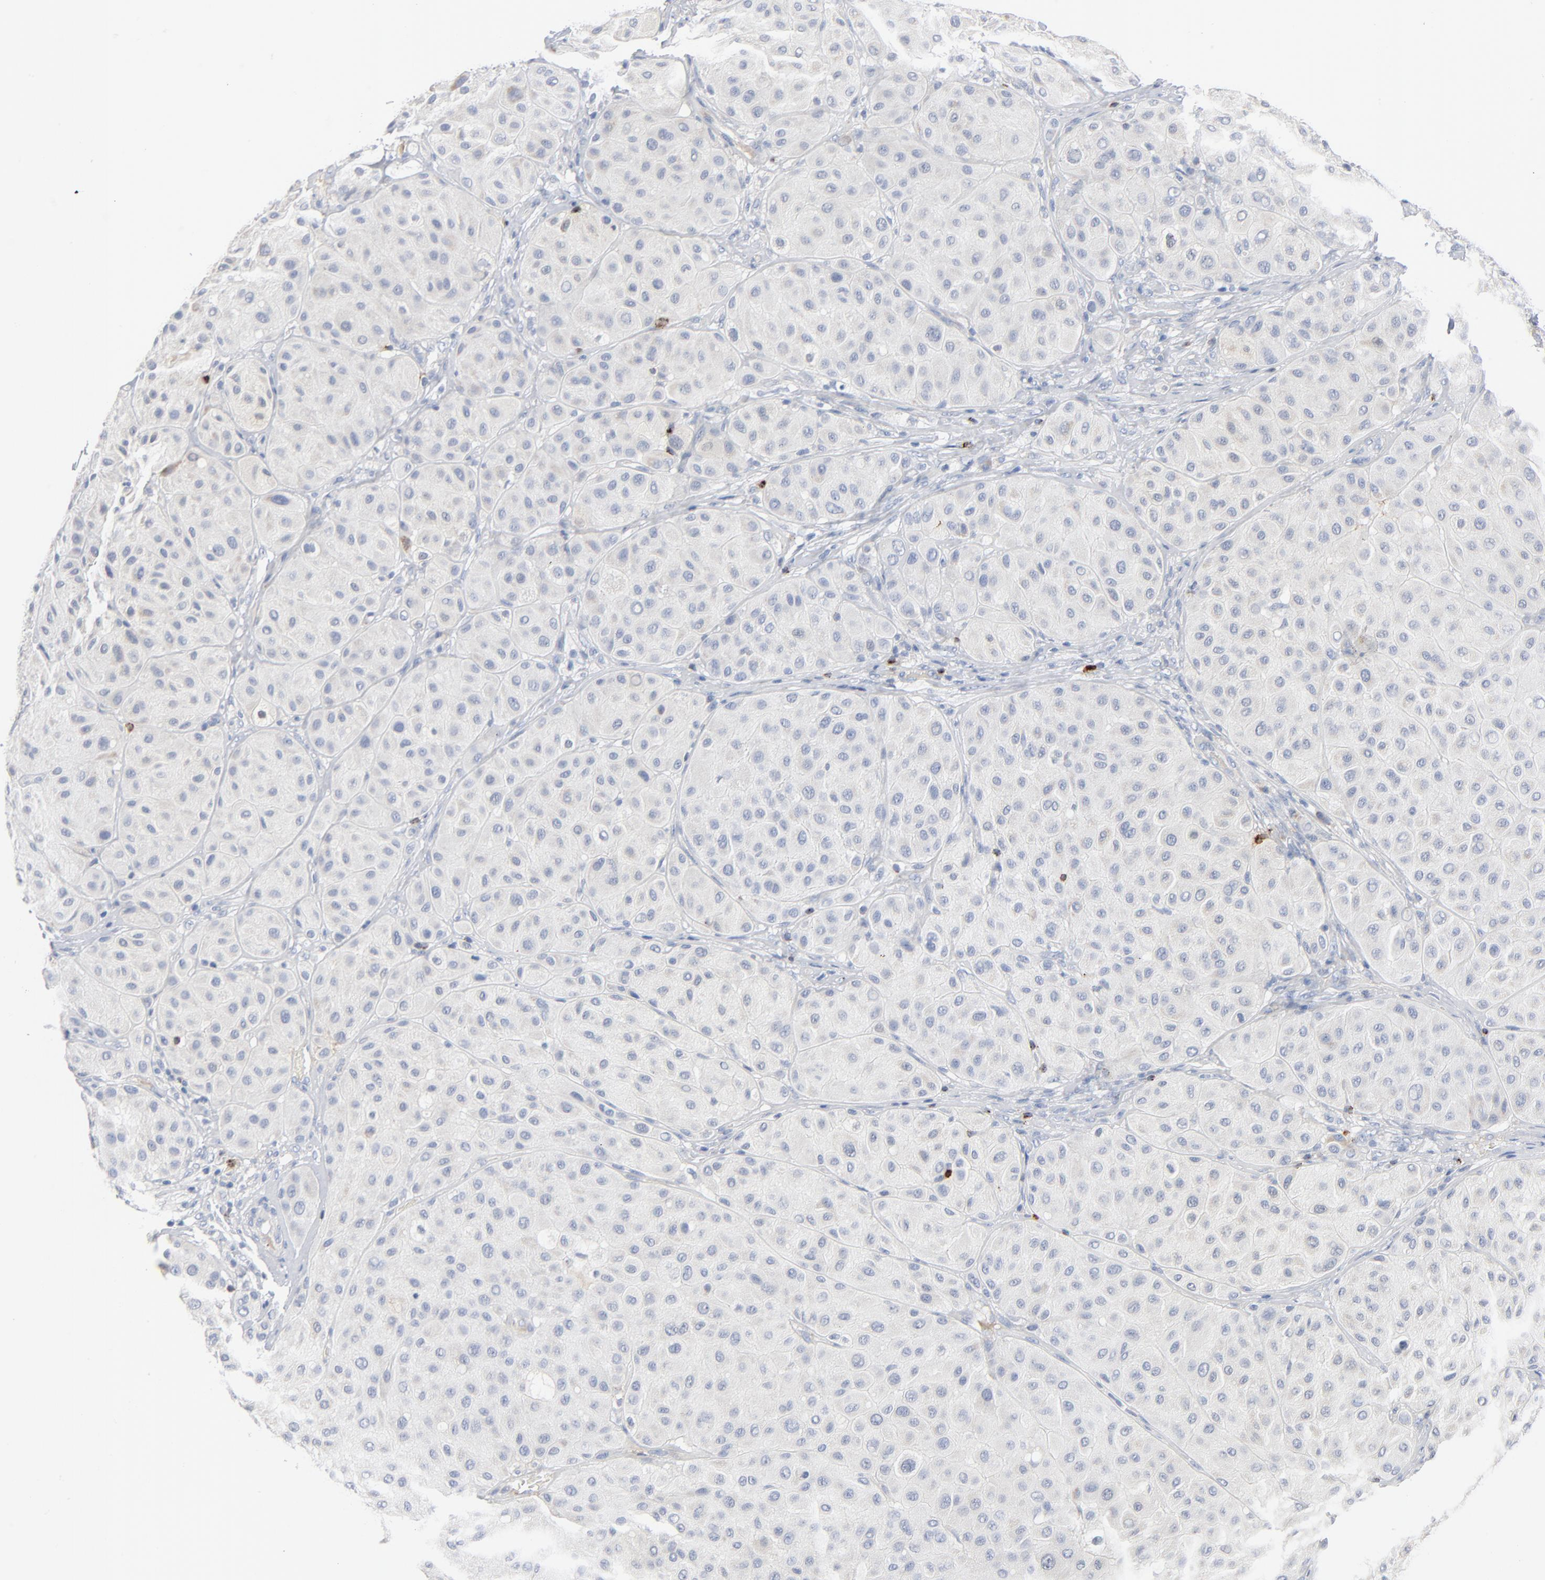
{"staining": {"intensity": "negative", "quantity": "none", "location": "none"}, "tissue": "melanoma", "cell_type": "Tumor cells", "image_type": "cancer", "snomed": [{"axis": "morphology", "description": "Normal tissue, NOS"}, {"axis": "morphology", "description": "Malignant melanoma, Metastatic site"}, {"axis": "topography", "description": "Skin"}], "caption": "Tumor cells show no significant staining in malignant melanoma (metastatic site).", "gene": "GZMB", "patient": {"sex": "male", "age": 41}}